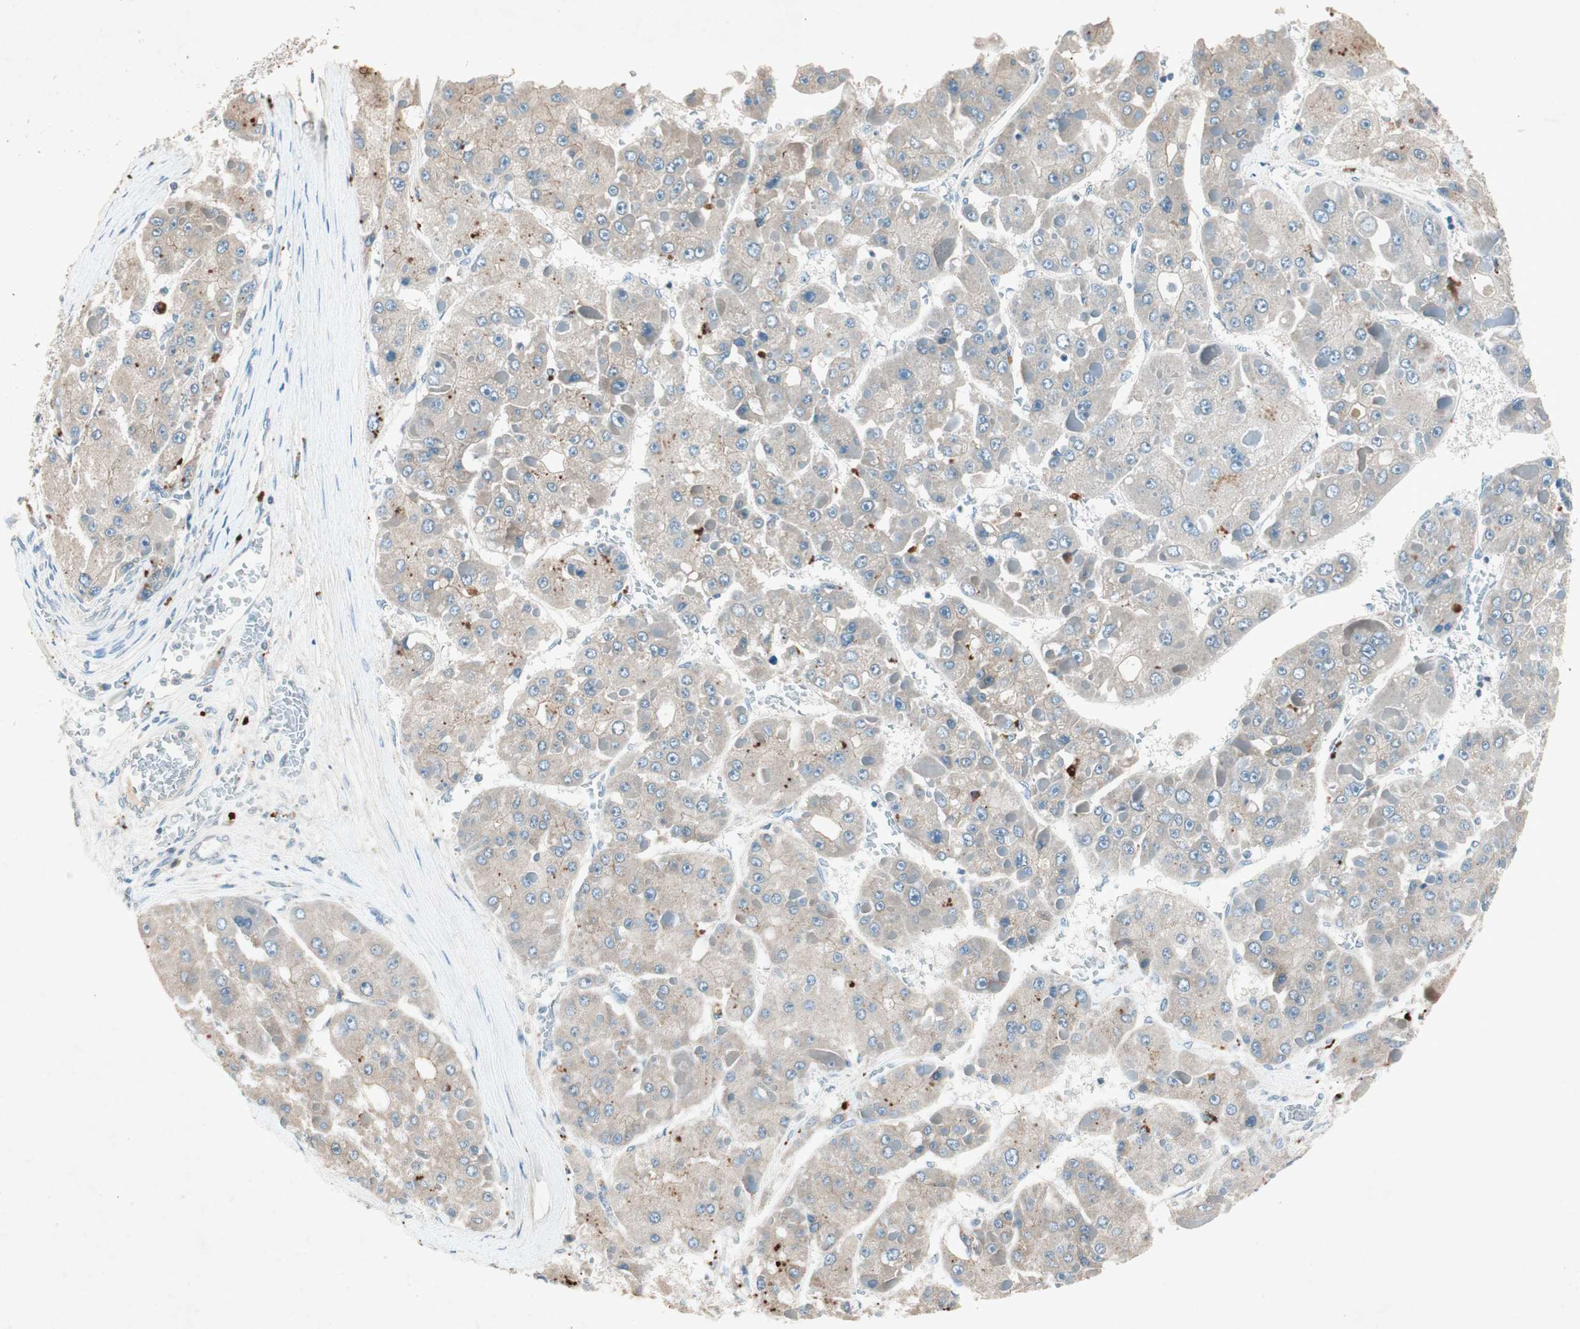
{"staining": {"intensity": "weak", "quantity": "25%-75%", "location": "cytoplasmic/membranous"}, "tissue": "liver cancer", "cell_type": "Tumor cells", "image_type": "cancer", "snomed": [{"axis": "morphology", "description": "Carcinoma, Hepatocellular, NOS"}, {"axis": "topography", "description": "Liver"}], "caption": "This is an image of immunohistochemistry (IHC) staining of liver hepatocellular carcinoma, which shows weak staining in the cytoplasmic/membranous of tumor cells.", "gene": "NKAIN1", "patient": {"sex": "female", "age": 73}}